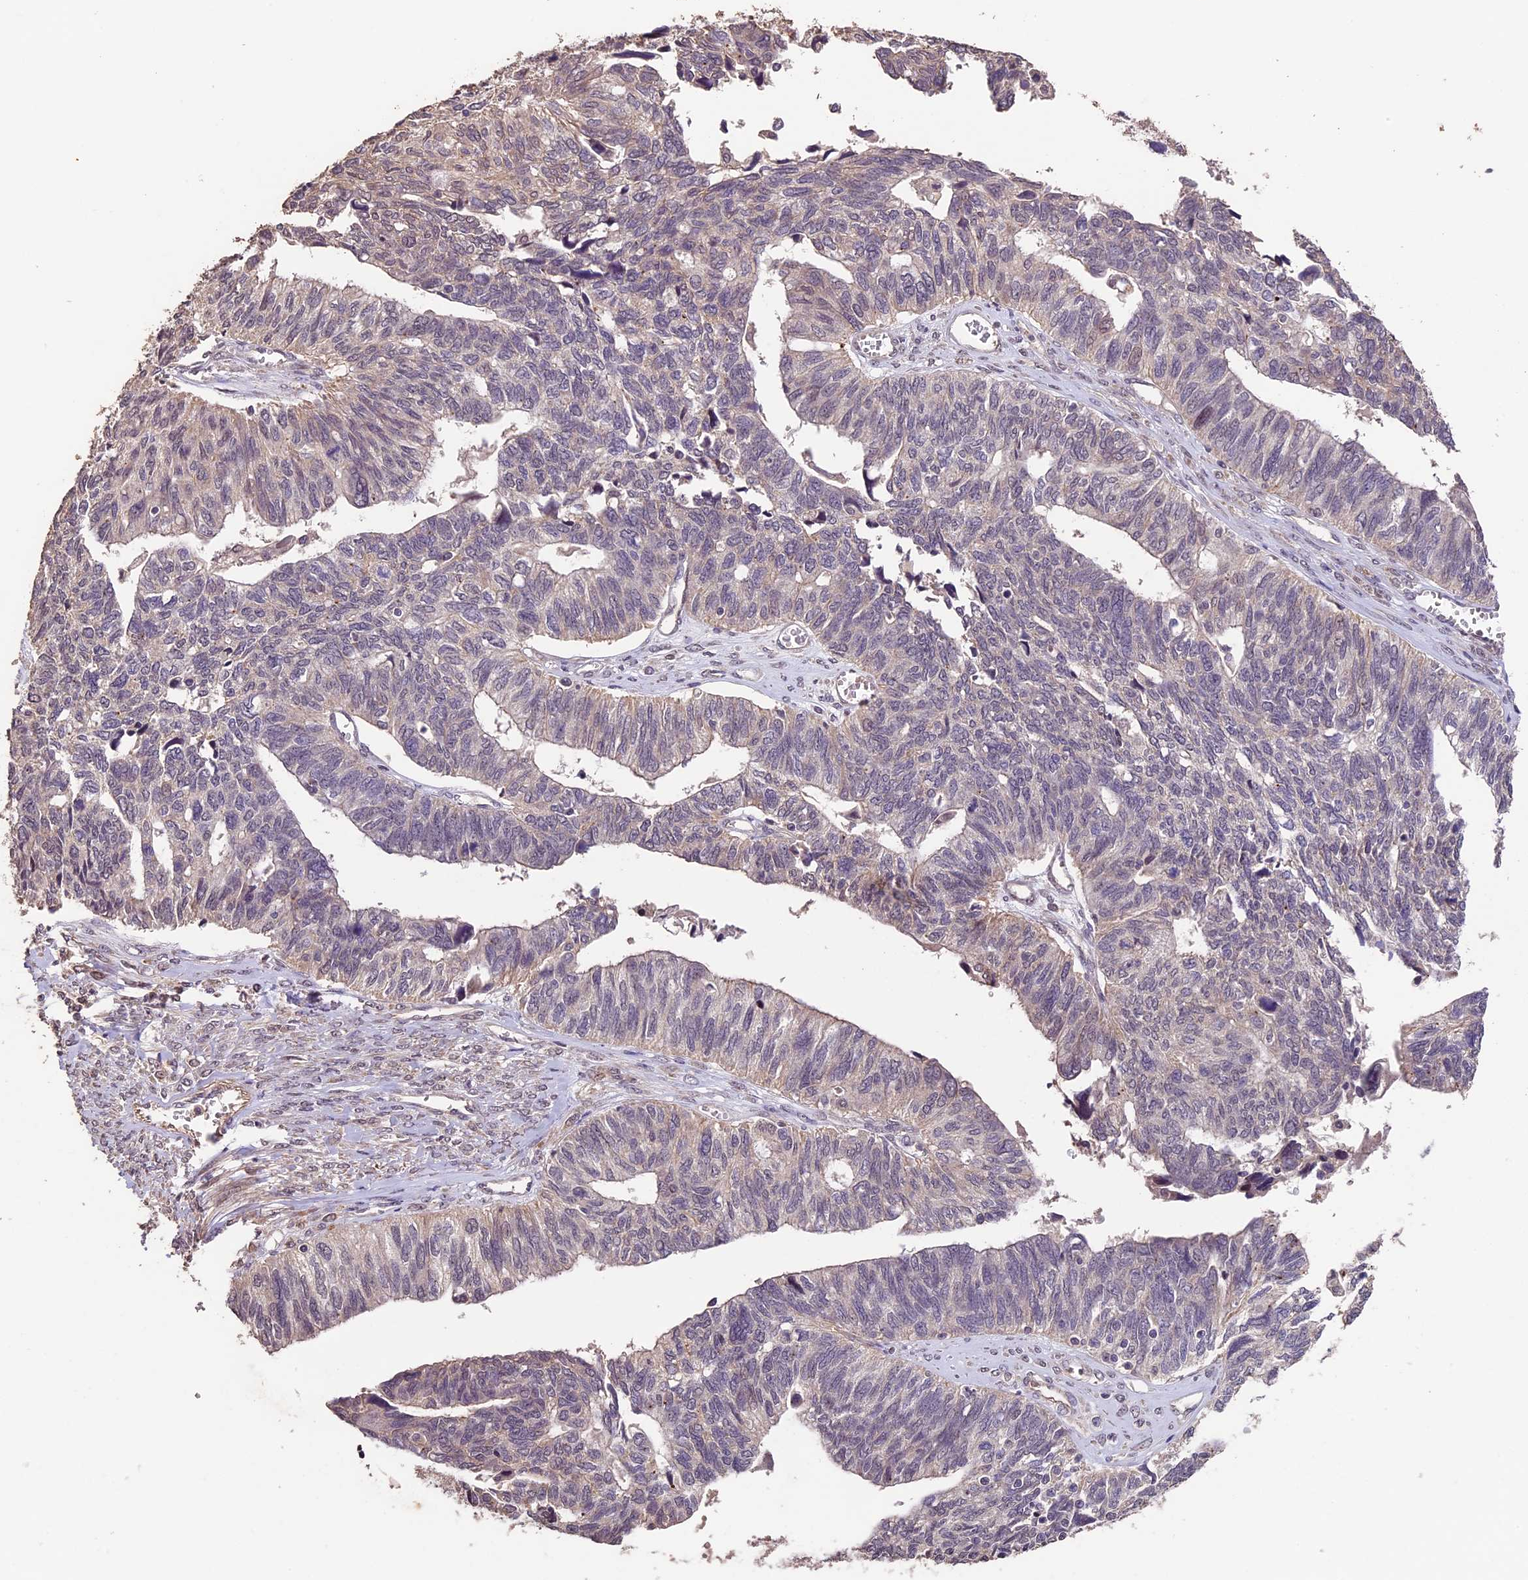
{"staining": {"intensity": "negative", "quantity": "none", "location": "none"}, "tissue": "ovarian cancer", "cell_type": "Tumor cells", "image_type": "cancer", "snomed": [{"axis": "morphology", "description": "Cystadenocarcinoma, serous, NOS"}, {"axis": "topography", "description": "Ovary"}], "caption": "High power microscopy image of an IHC photomicrograph of ovarian cancer, revealing no significant expression in tumor cells. (Stains: DAB immunohistochemistry with hematoxylin counter stain, Microscopy: brightfield microscopy at high magnification).", "gene": "GNB5", "patient": {"sex": "female", "age": 79}}